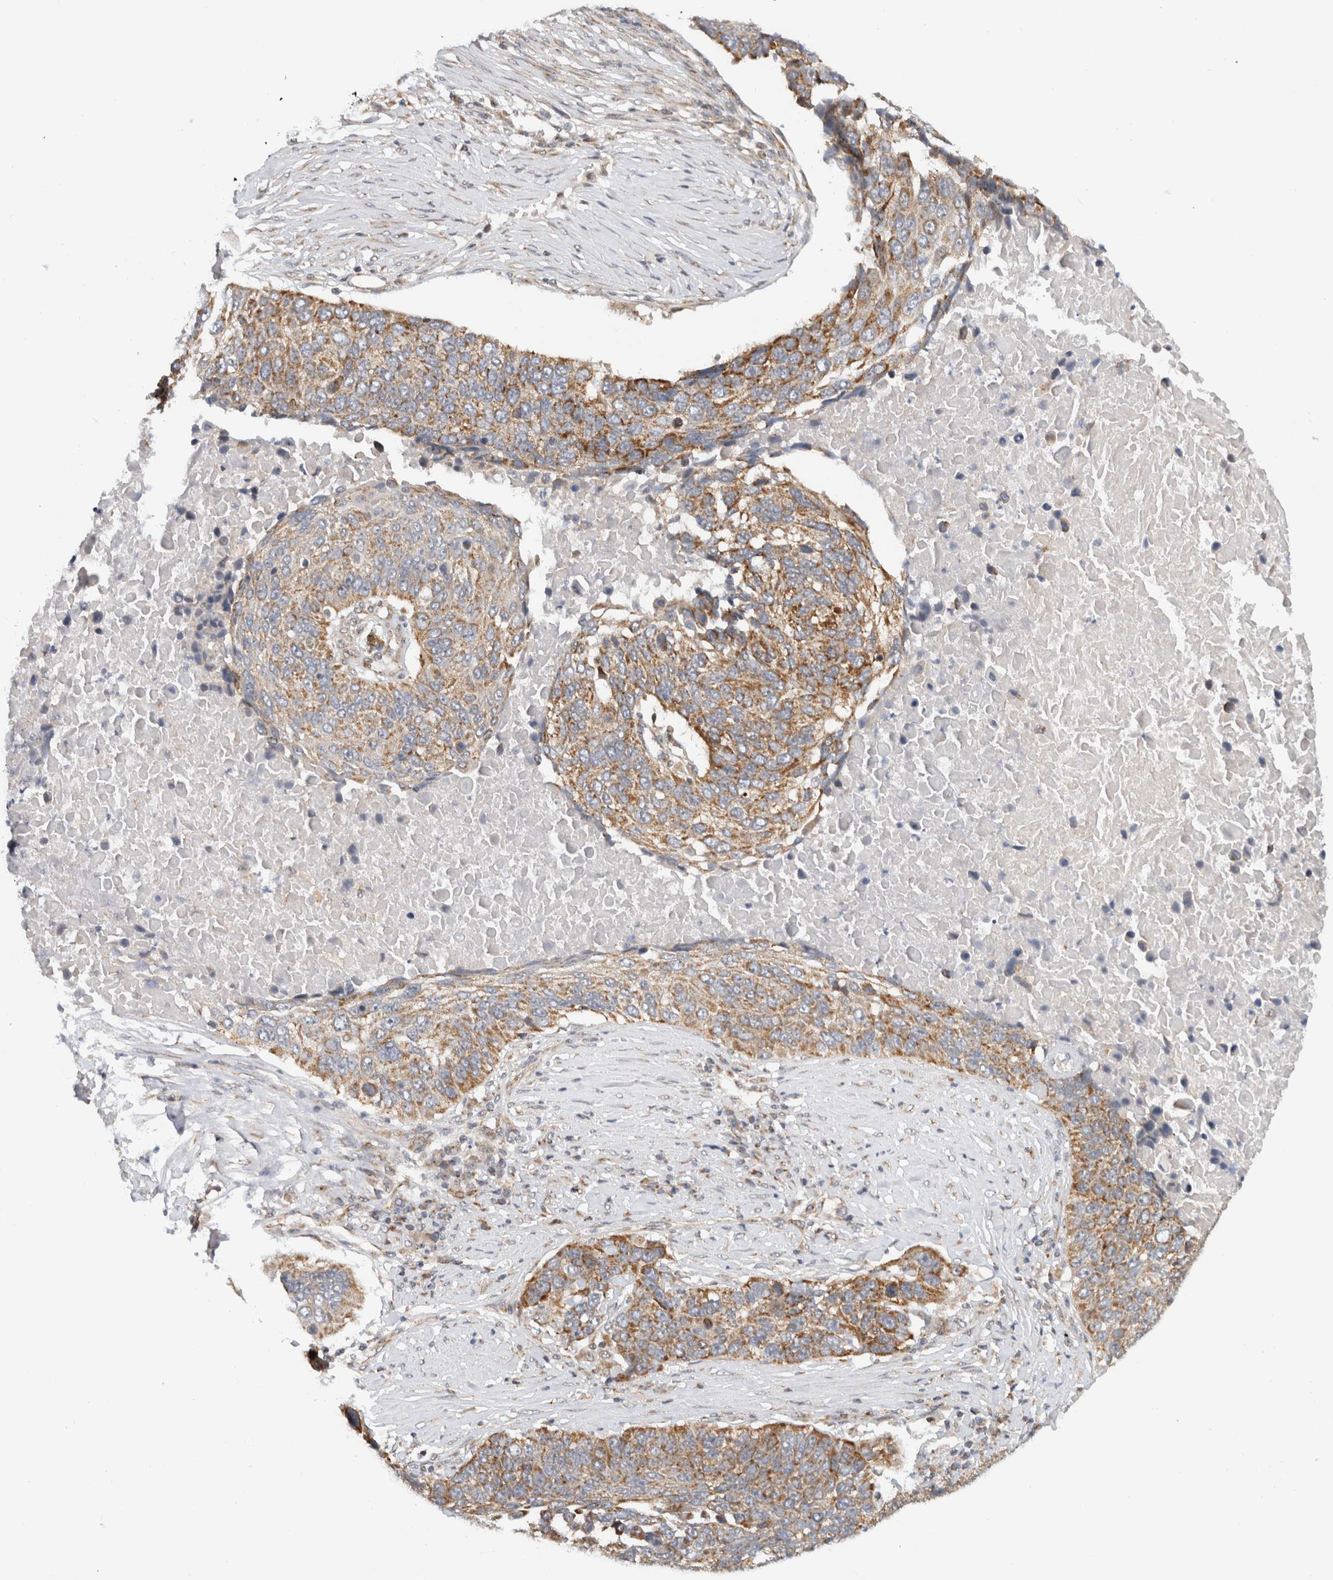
{"staining": {"intensity": "moderate", "quantity": ">75%", "location": "cytoplasmic/membranous"}, "tissue": "lung cancer", "cell_type": "Tumor cells", "image_type": "cancer", "snomed": [{"axis": "morphology", "description": "Squamous cell carcinoma, NOS"}, {"axis": "topography", "description": "Lung"}], "caption": "Protein expression analysis of lung cancer exhibits moderate cytoplasmic/membranous staining in approximately >75% of tumor cells.", "gene": "CMC2", "patient": {"sex": "male", "age": 66}}